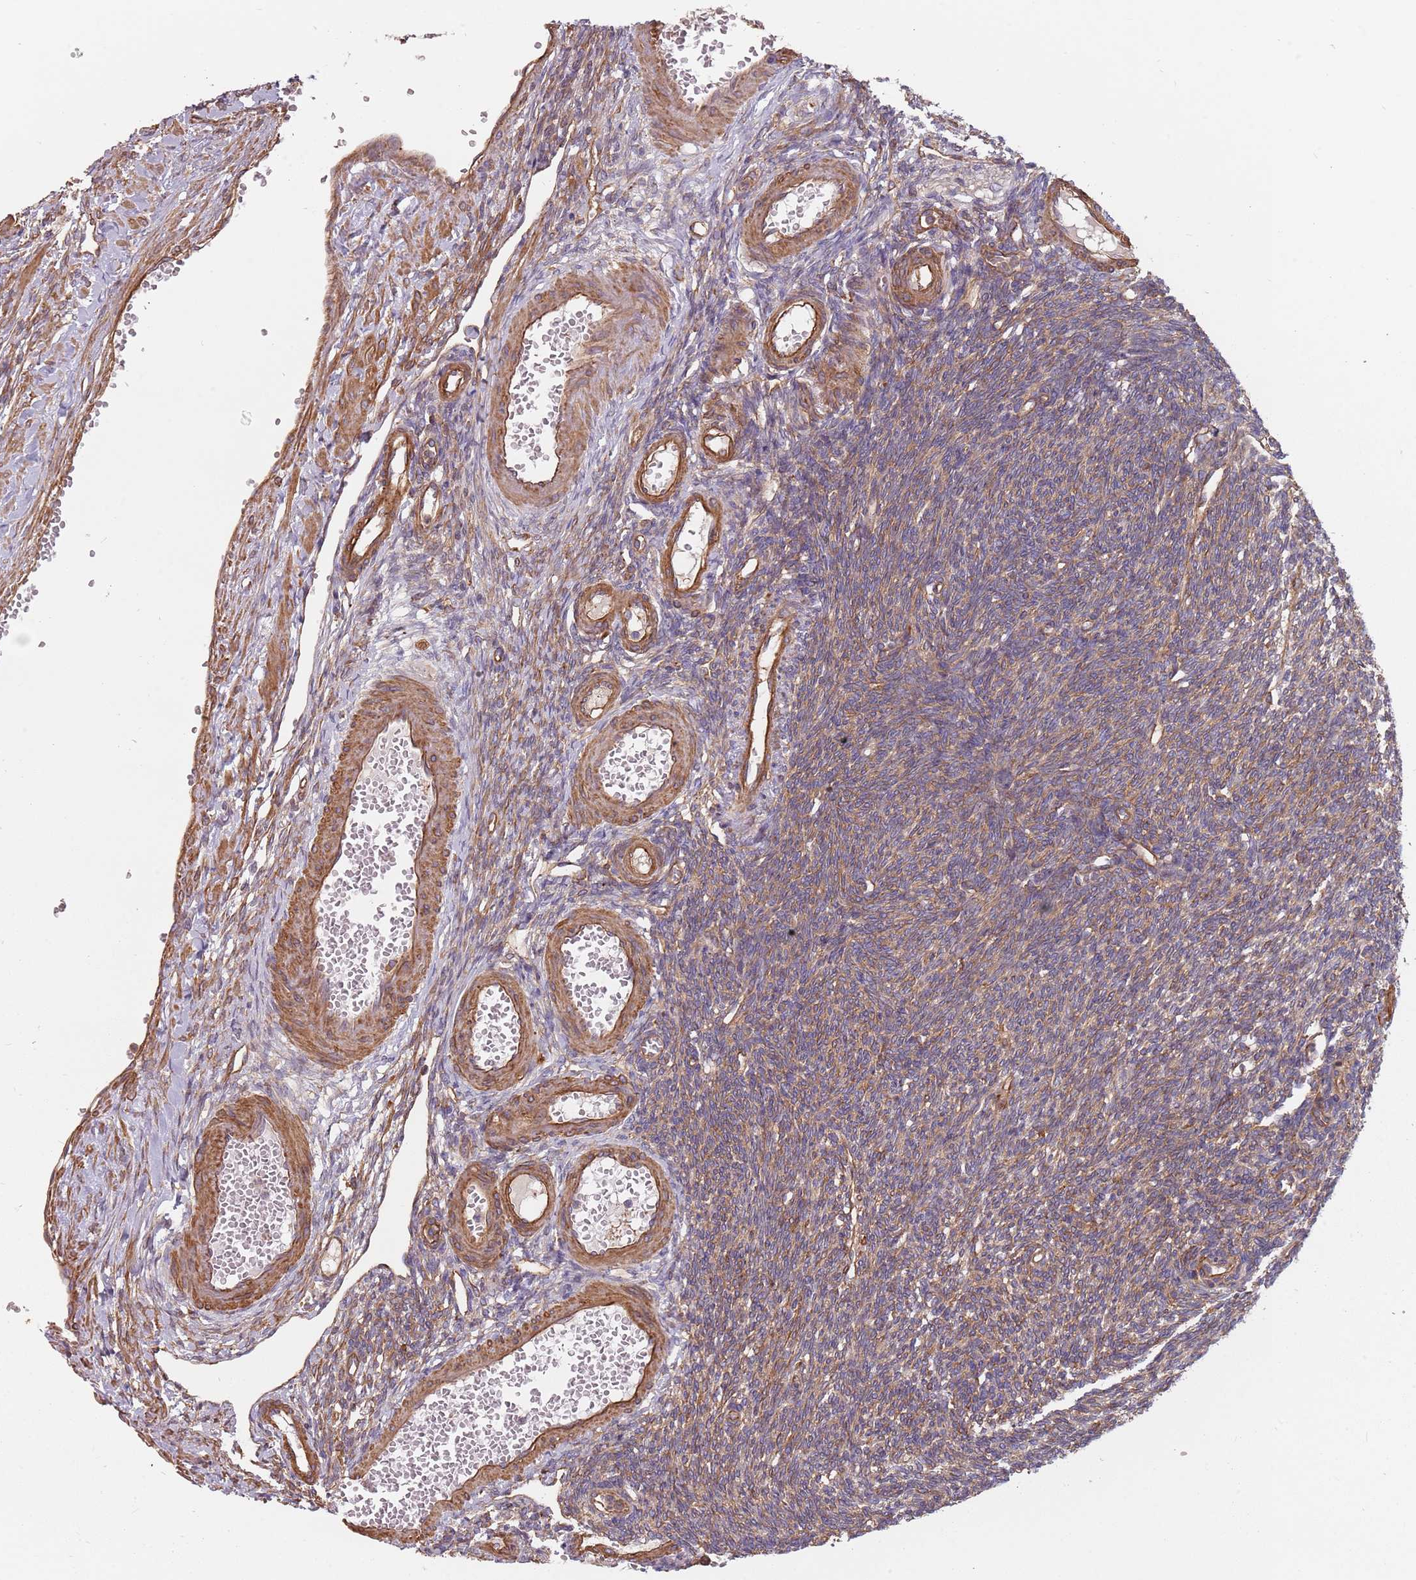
{"staining": {"intensity": "moderate", "quantity": "25%-75%", "location": "cytoplasmic/membranous"}, "tissue": "ovary", "cell_type": "Ovarian stroma cells", "image_type": "normal", "snomed": [{"axis": "morphology", "description": "Normal tissue, NOS"}, {"axis": "morphology", "description": "Cyst, NOS"}, {"axis": "topography", "description": "Ovary"}], "caption": "Ovarian stroma cells exhibit medium levels of moderate cytoplasmic/membranous positivity in approximately 25%-75% of cells in benign human ovary. (DAB = brown stain, brightfield microscopy at high magnification).", "gene": "SPDL1", "patient": {"sex": "female", "age": 33}}